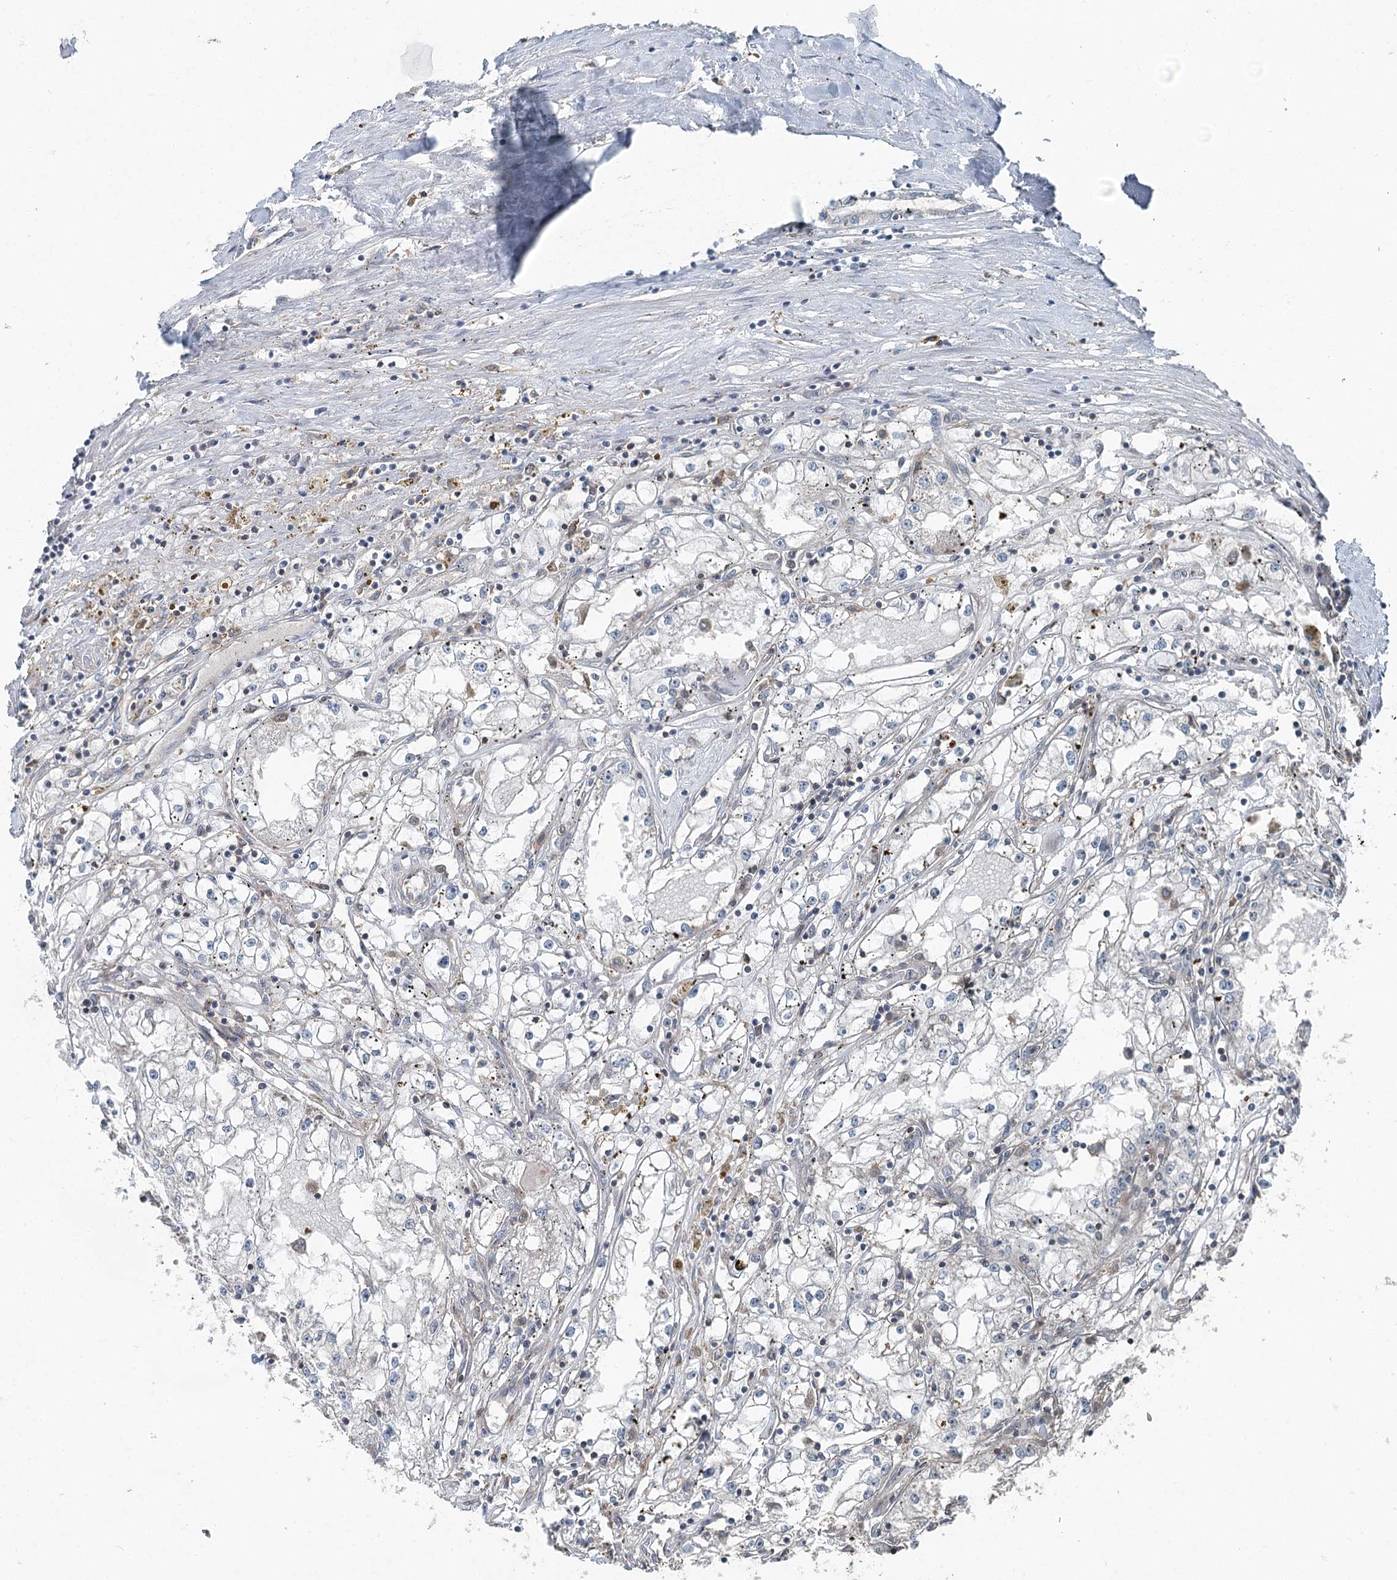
{"staining": {"intensity": "negative", "quantity": "none", "location": "none"}, "tissue": "renal cancer", "cell_type": "Tumor cells", "image_type": "cancer", "snomed": [{"axis": "morphology", "description": "Adenocarcinoma, NOS"}, {"axis": "topography", "description": "Kidney"}], "caption": "High magnification brightfield microscopy of renal cancer stained with DAB (3,3'-diaminobenzidine) (brown) and counterstained with hematoxylin (blue): tumor cells show no significant staining. The staining is performed using DAB brown chromogen with nuclei counter-stained in using hematoxylin.", "gene": "SKIC3", "patient": {"sex": "male", "age": 56}}